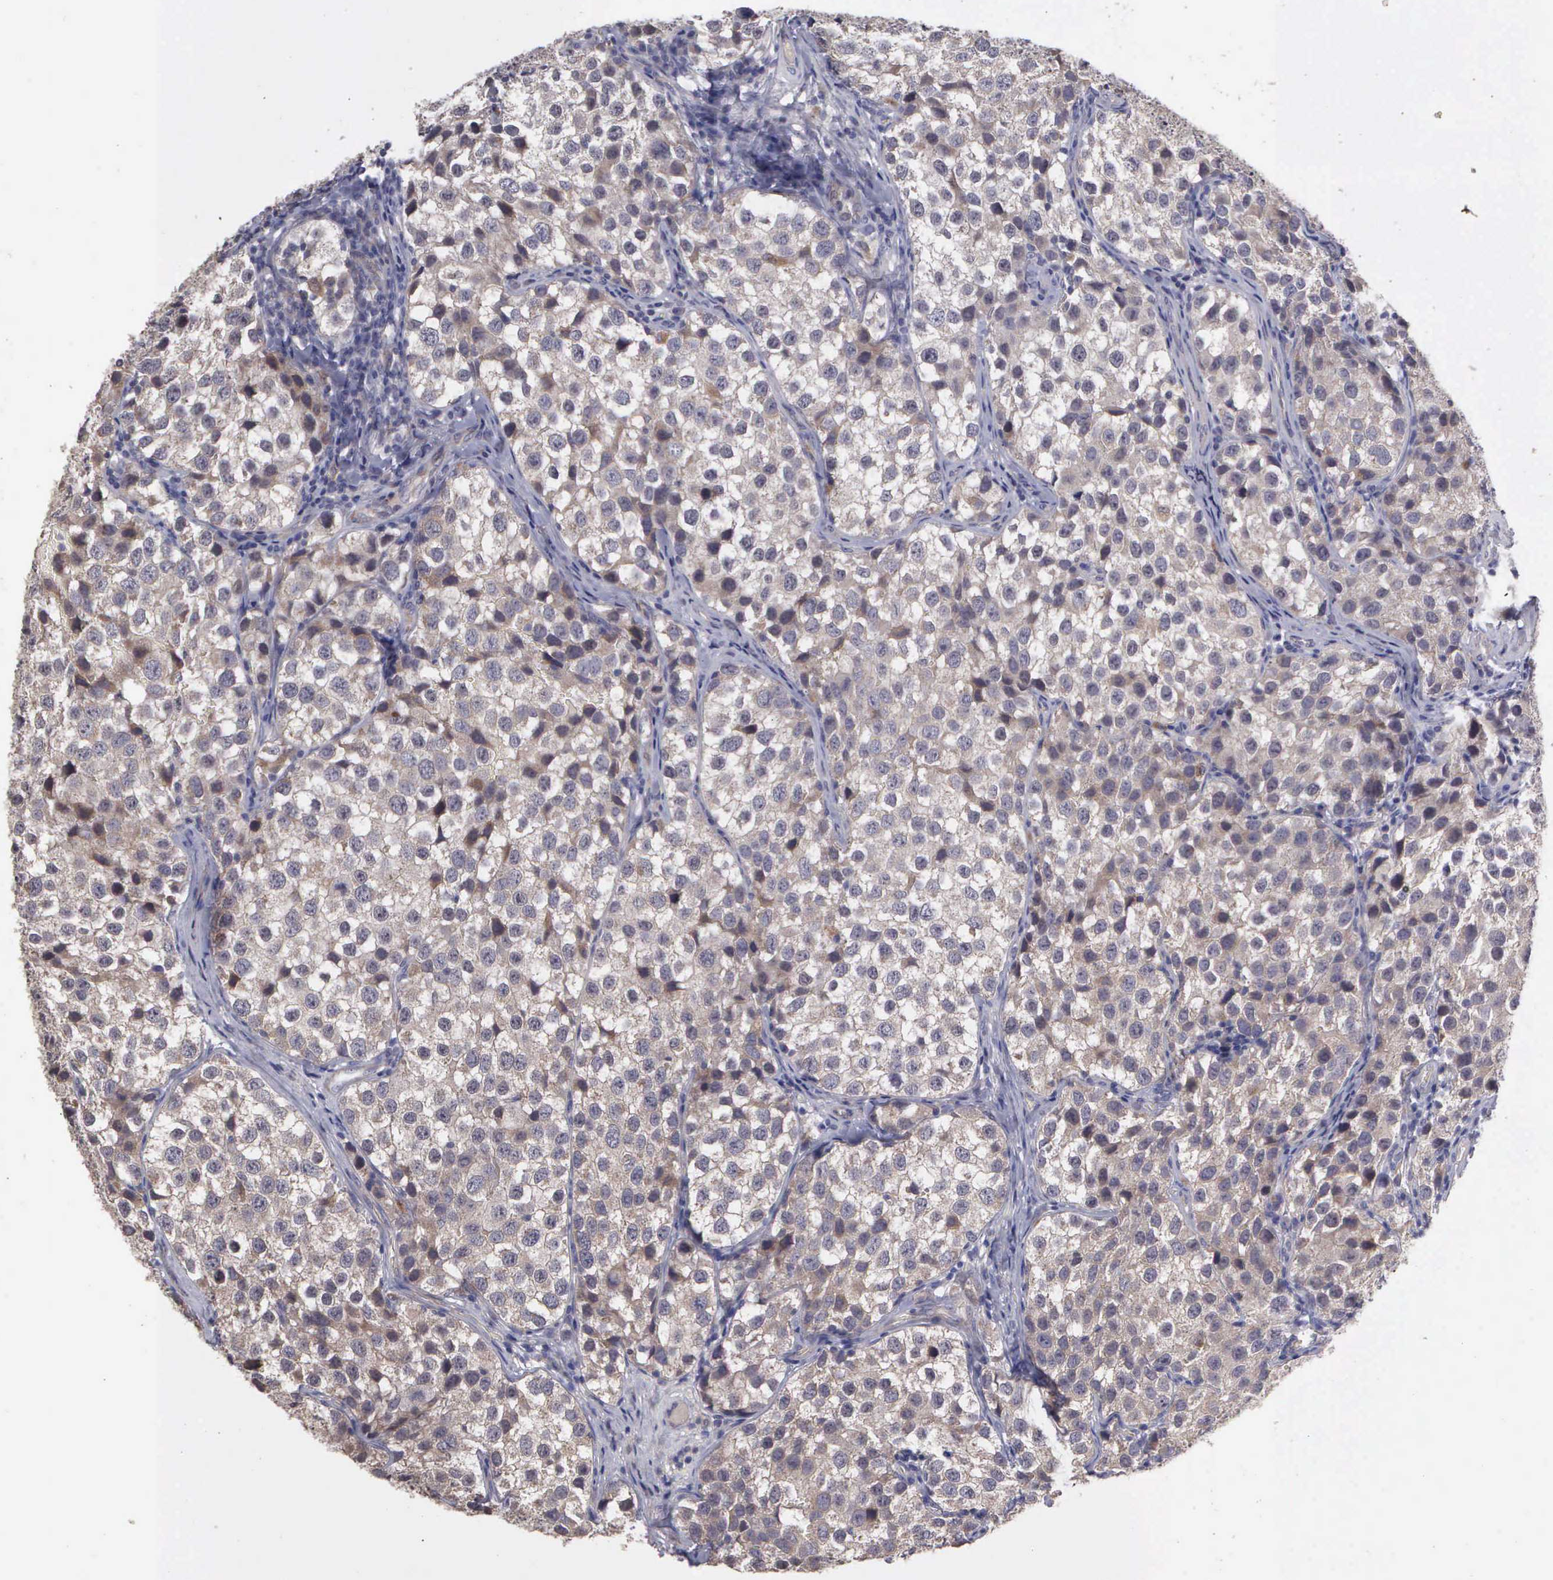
{"staining": {"intensity": "weak", "quantity": ">75%", "location": "cytoplasmic/membranous"}, "tissue": "testis cancer", "cell_type": "Tumor cells", "image_type": "cancer", "snomed": [{"axis": "morphology", "description": "Seminoma, NOS"}, {"axis": "topography", "description": "Testis"}], "caption": "Tumor cells reveal low levels of weak cytoplasmic/membranous staining in about >75% of cells in human testis cancer (seminoma).", "gene": "RTL10", "patient": {"sex": "male", "age": 39}}